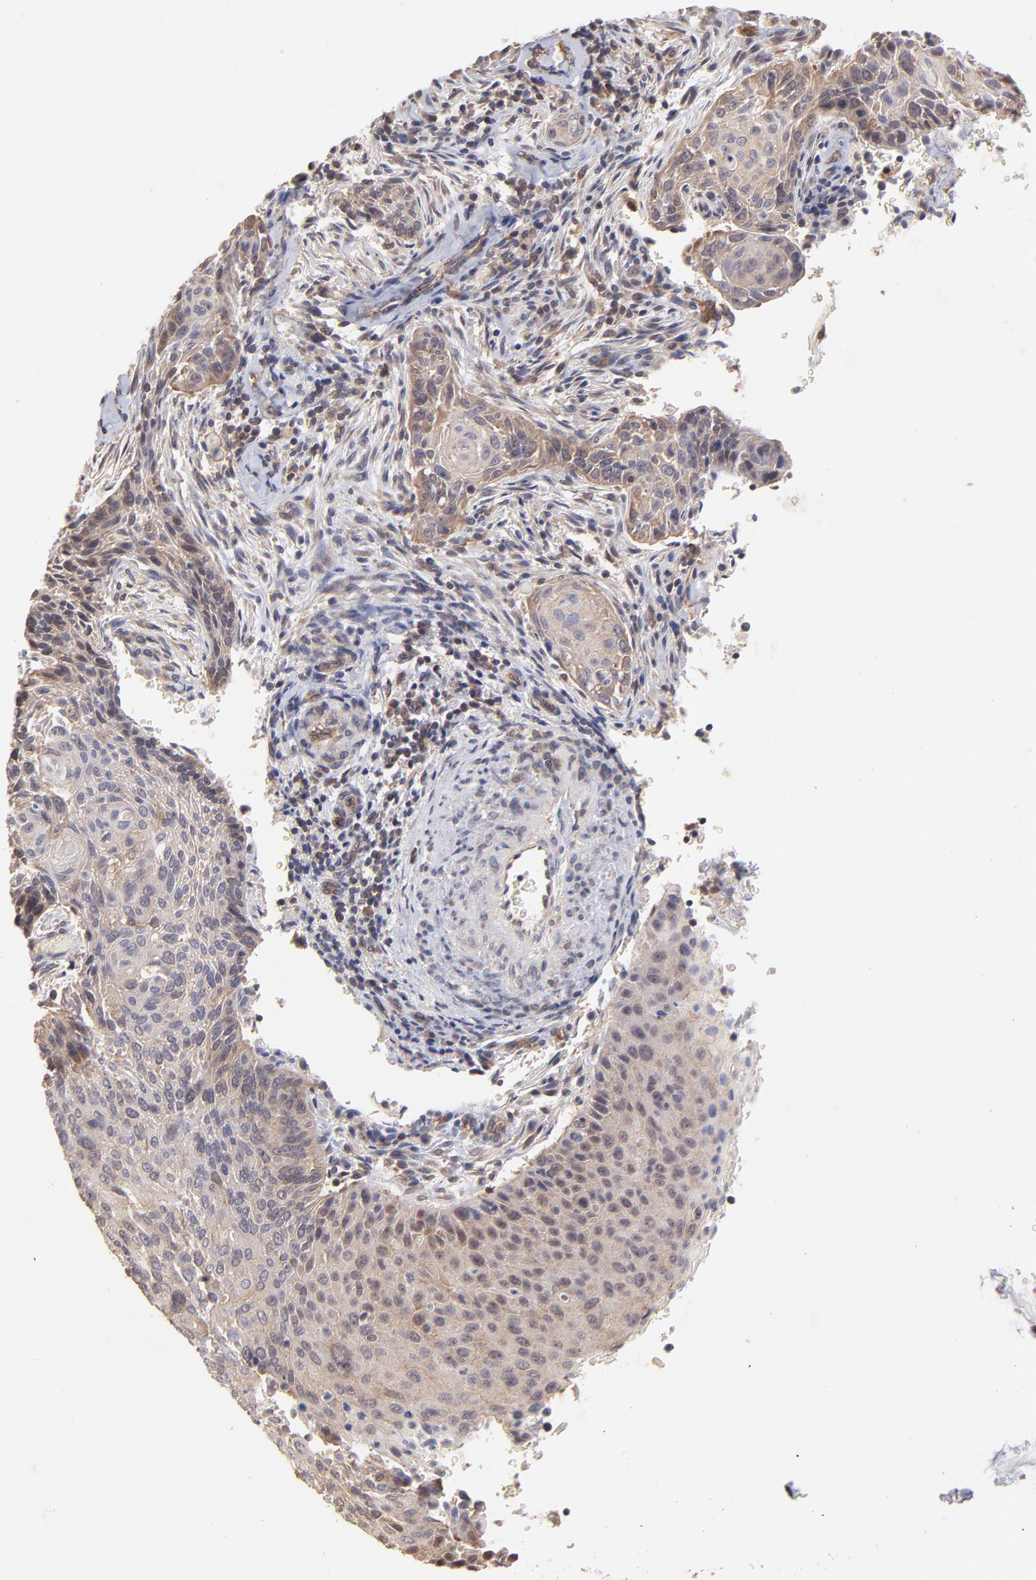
{"staining": {"intensity": "moderate", "quantity": ">75%", "location": "cytoplasmic/membranous,nuclear"}, "tissue": "cervical cancer", "cell_type": "Tumor cells", "image_type": "cancer", "snomed": [{"axis": "morphology", "description": "Squamous cell carcinoma, NOS"}, {"axis": "topography", "description": "Cervix"}], "caption": "This histopathology image demonstrates squamous cell carcinoma (cervical) stained with IHC to label a protein in brown. The cytoplasmic/membranous and nuclear of tumor cells show moderate positivity for the protein. Nuclei are counter-stained blue.", "gene": "STAP2", "patient": {"sex": "female", "age": 33}}